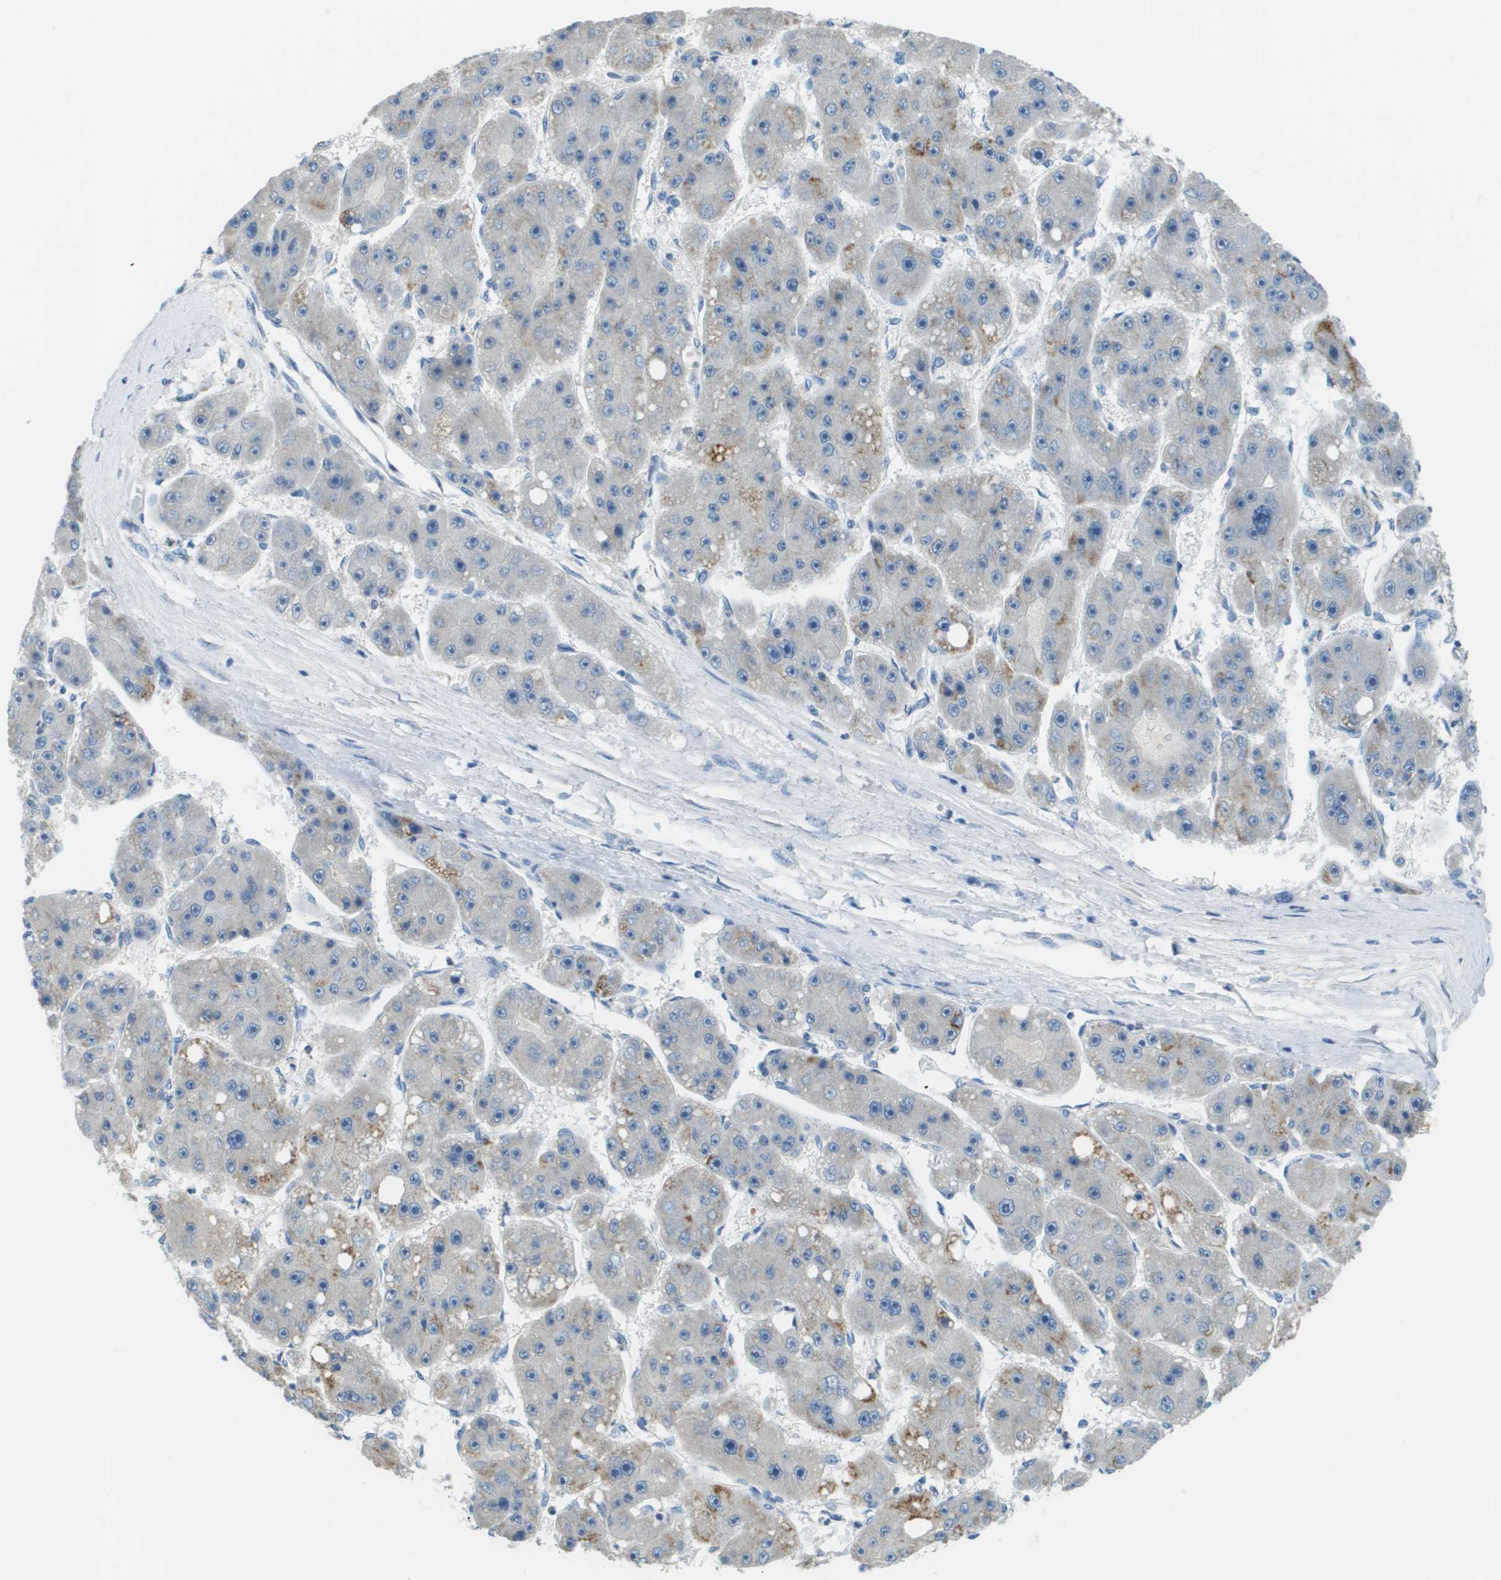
{"staining": {"intensity": "moderate", "quantity": "<25%", "location": "cytoplasmic/membranous"}, "tissue": "liver cancer", "cell_type": "Tumor cells", "image_type": "cancer", "snomed": [{"axis": "morphology", "description": "Carcinoma, Hepatocellular, NOS"}, {"axis": "topography", "description": "Liver"}], "caption": "DAB immunohistochemical staining of human liver cancer reveals moderate cytoplasmic/membranous protein positivity in approximately <25% of tumor cells.", "gene": "PTGDR2", "patient": {"sex": "female", "age": 61}}